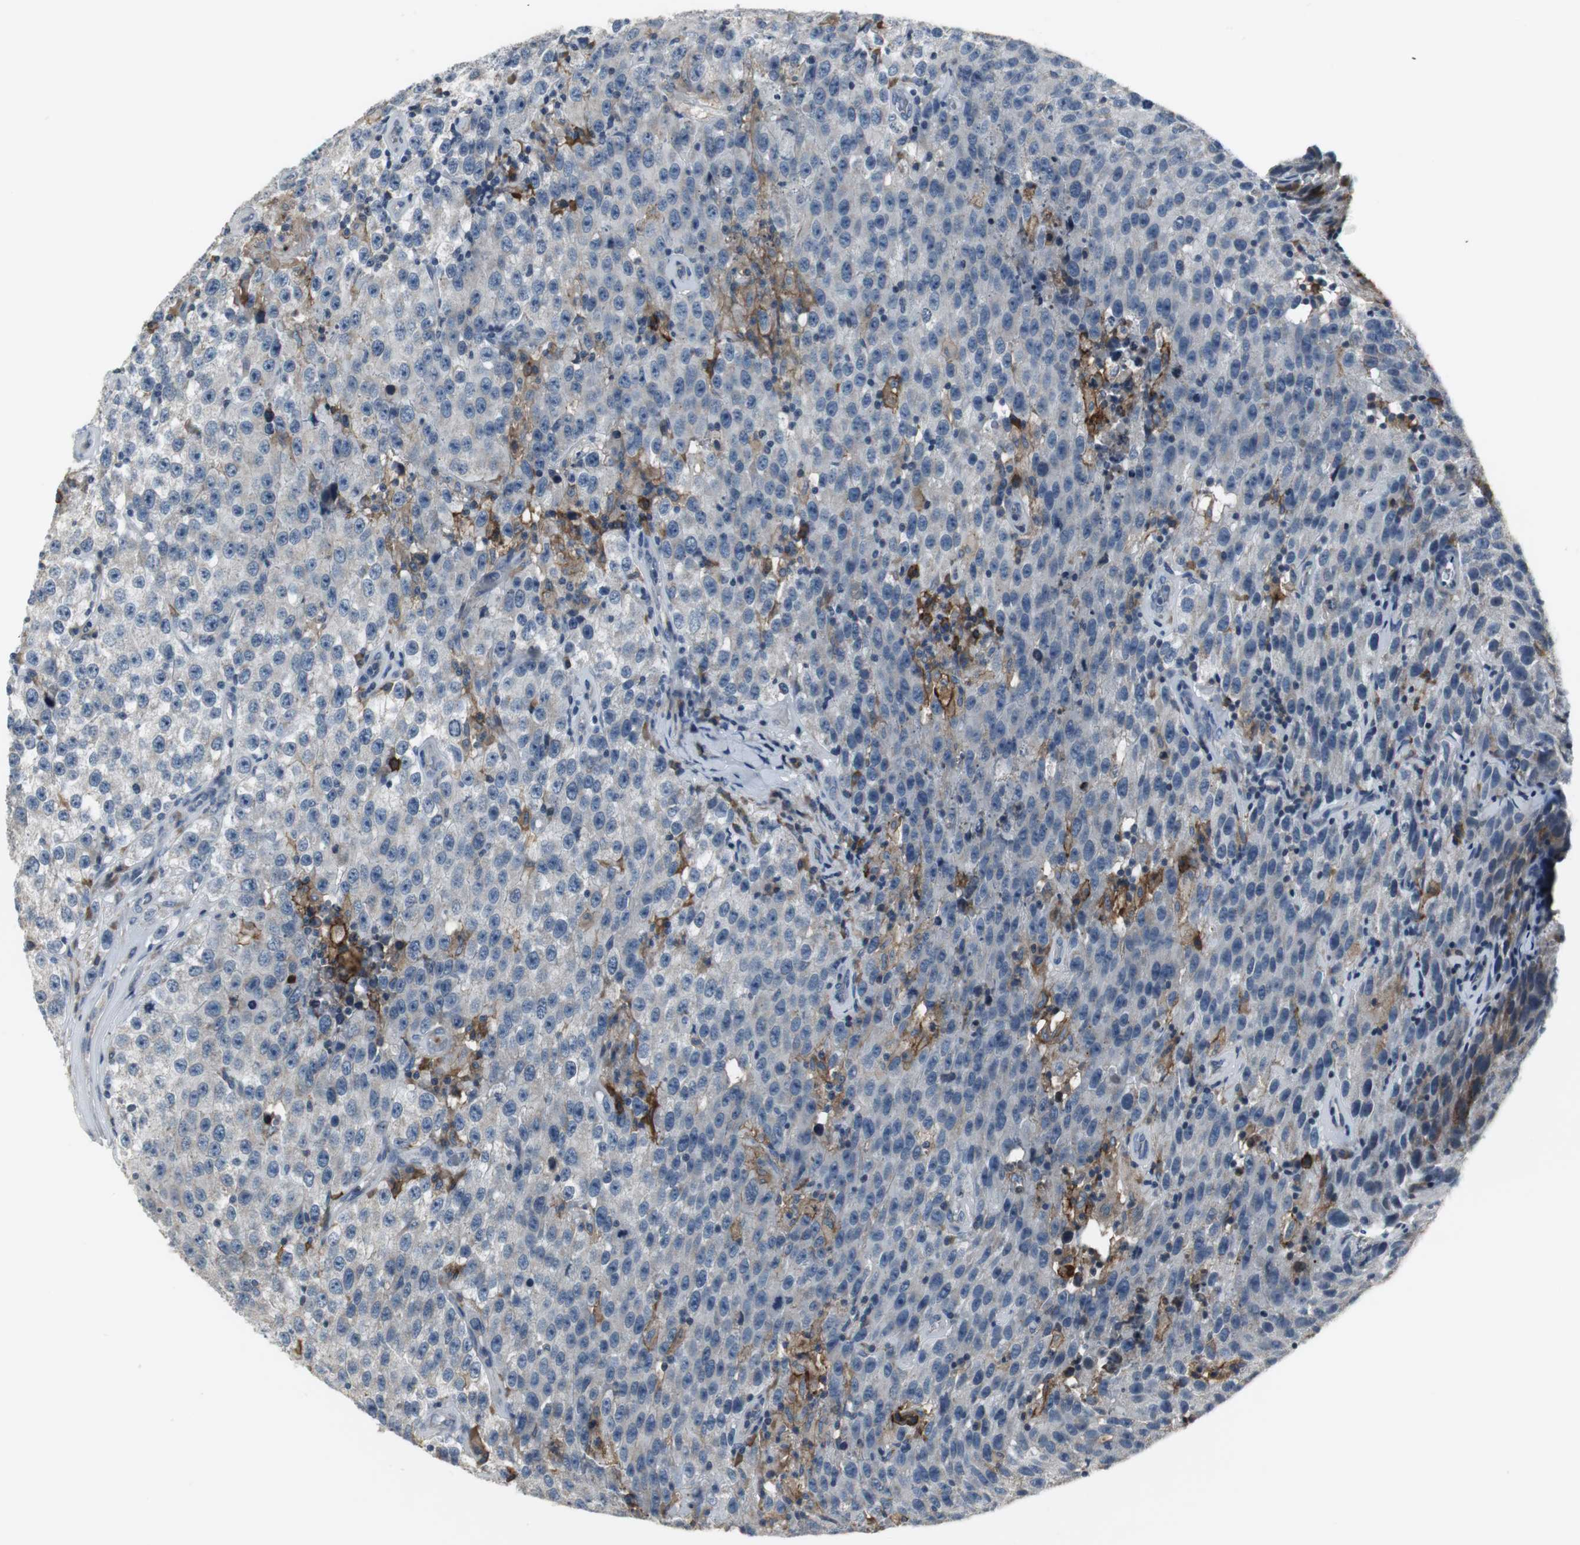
{"staining": {"intensity": "negative", "quantity": "none", "location": "none"}, "tissue": "testis cancer", "cell_type": "Tumor cells", "image_type": "cancer", "snomed": [{"axis": "morphology", "description": "Seminoma, NOS"}, {"axis": "topography", "description": "Testis"}], "caption": "Tumor cells show no significant protein staining in testis cancer (seminoma). (IHC, brightfield microscopy, high magnification).", "gene": "SLC2A5", "patient": {"sex": "male", "age": 52}}